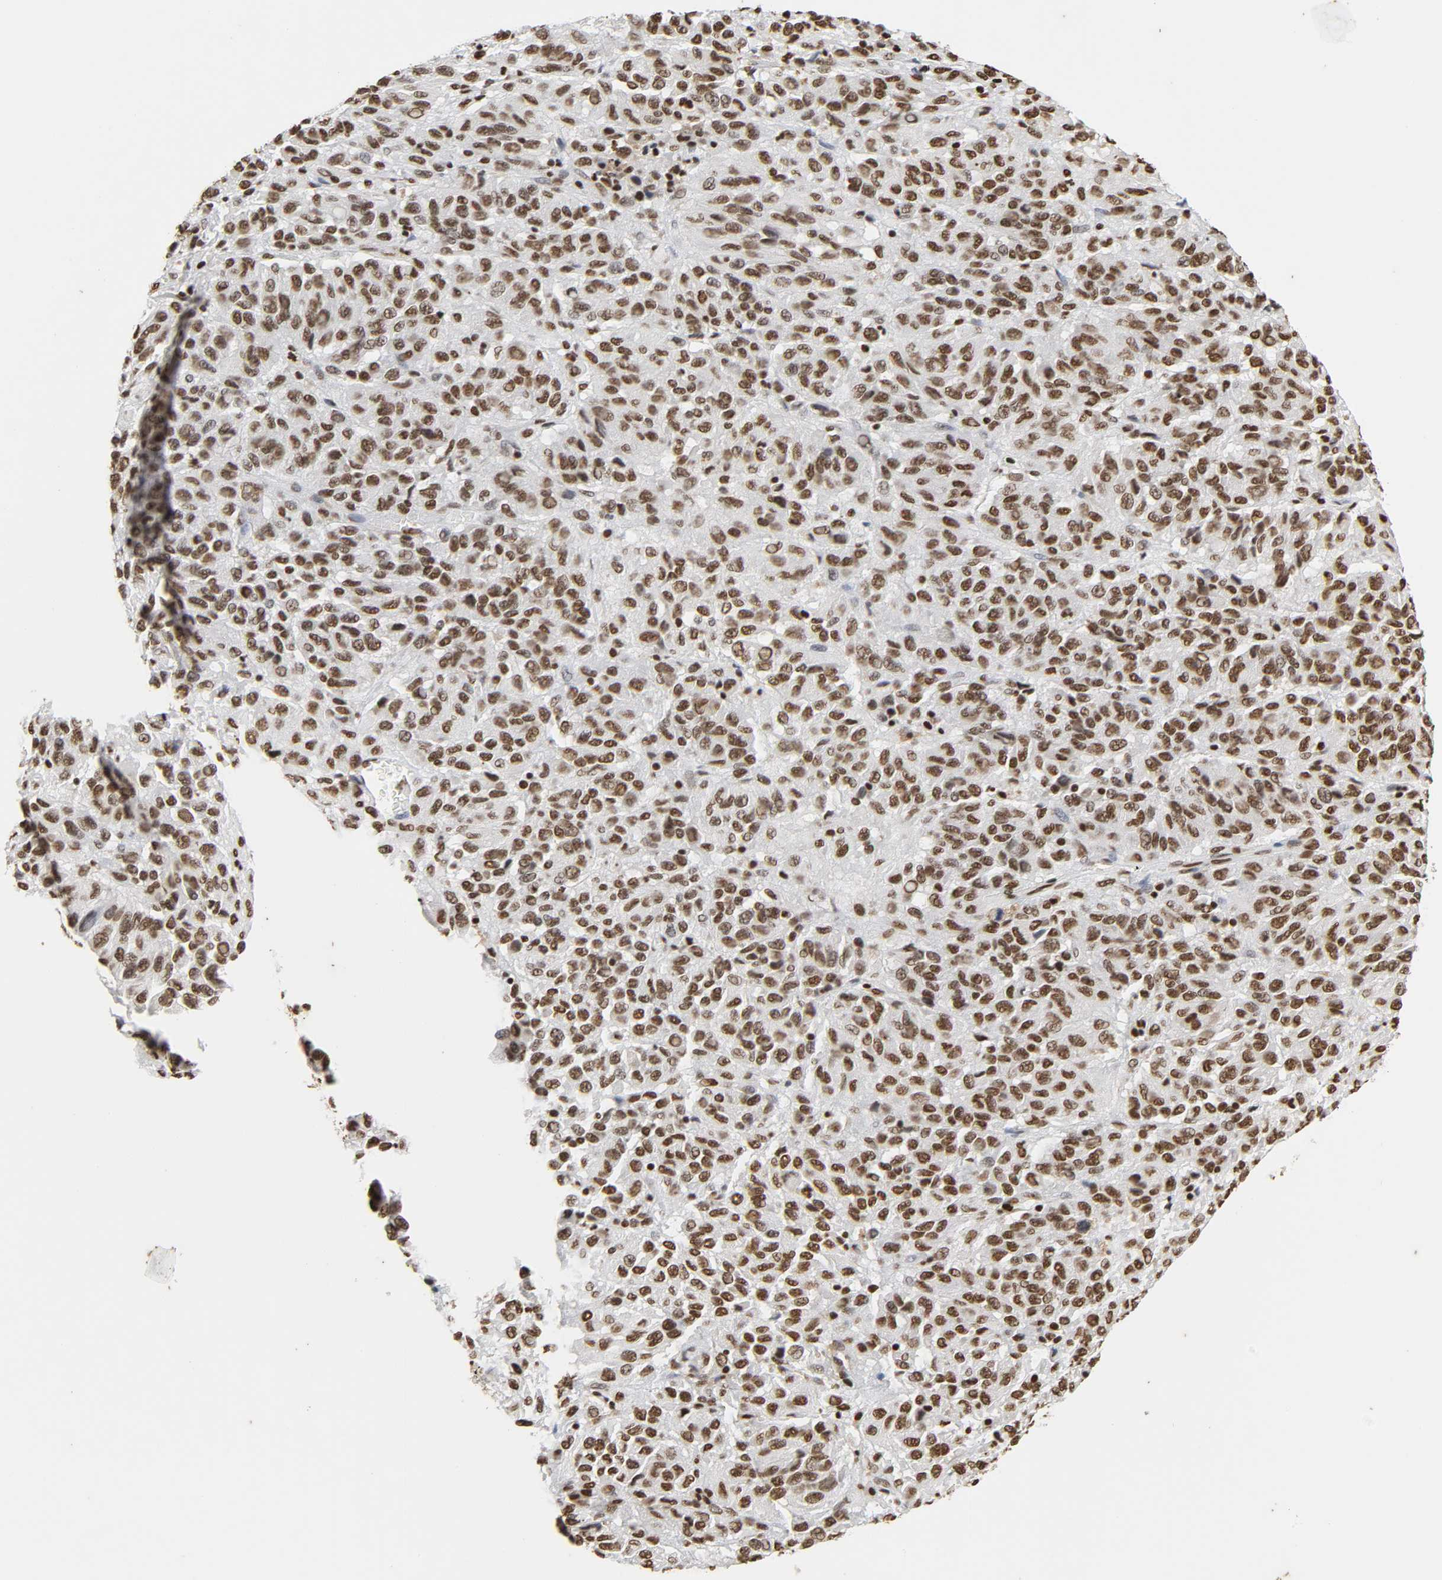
{"staining": {"intensity": "moderate", "quantity": ">75%", "location": "nuclear"}, "tissue": "melanoma", "cell_type": "Tumor cells", "image_type": "cancer", "snomed": [{"axis": "morphology", "description": "Malignant melanoma, Metastatic site"}, {"axis": "topography", "description": "Lung"}], "caption": "Immunohistochemistry (IHC) staining of melanoma, which reveals medium levels of moderate nuclear positivity in about >75% of tumor cells indicating moderate nuclear protein expression. The staining was performed using DAB (3,3'-diaminobenzidine) (brown) for protein detection and nuclei were counterstained in hematoxylin (blue).", "gene": "HNRNPC", "patient": {"sex": "male", "age": 64}}